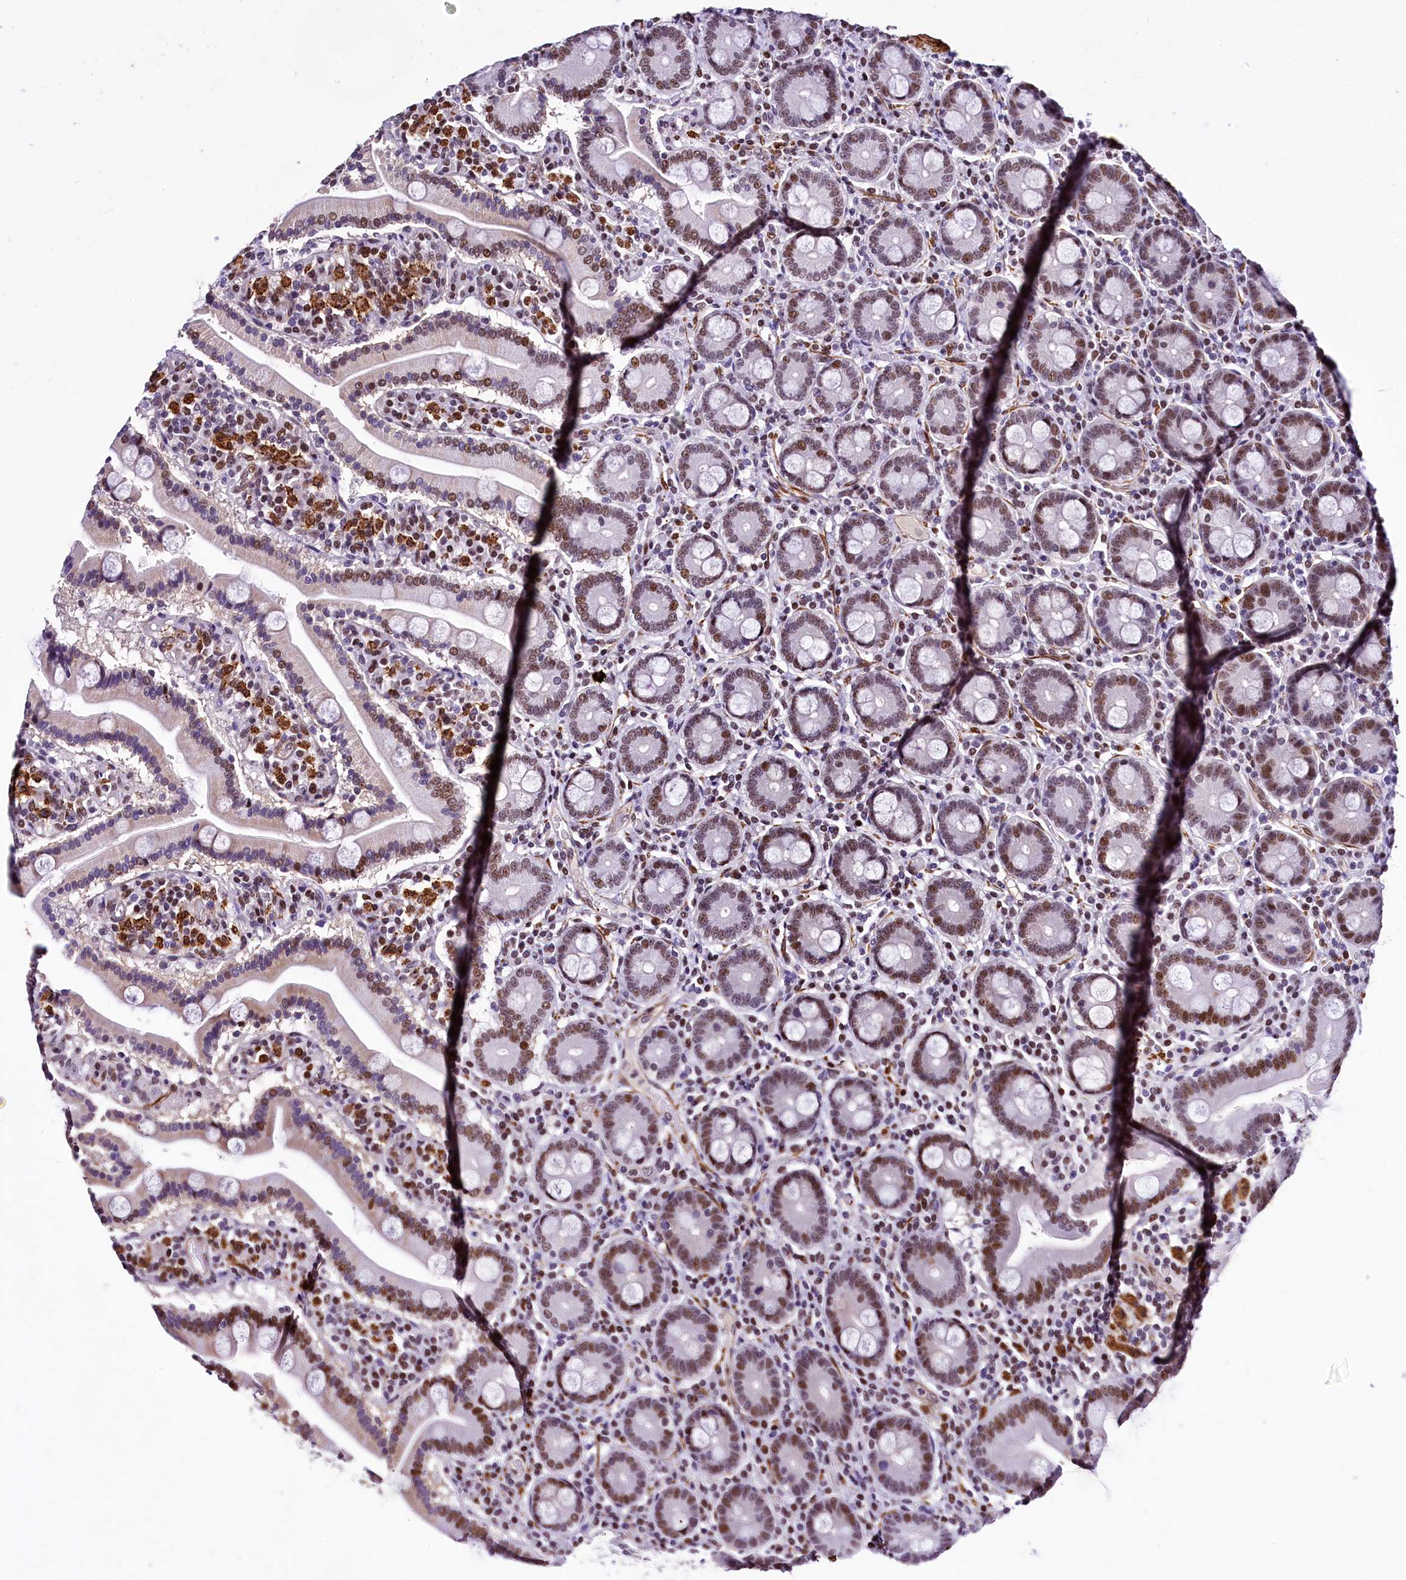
{"staining": {"intensity": "moderate", "quantity": ">75%", "location": "cytoplasmic/membranous"}, "tissue": "duodenum", "cell_type": "Glandular cells", "image_type": "normal", "snomed": [{"axis": "morphology", "description": "Normal tissue, NOS"}, {"axis": "topography", "description": "Duodenum"}], "caption": "Immunohistochemistry of normal duodenum displays medium levels of moderate cytoplasmic/membranous staining in approximately >75% of glandular cells.", "gene": "SAMD10", "patient": {"sex": "male", "age": 55}}